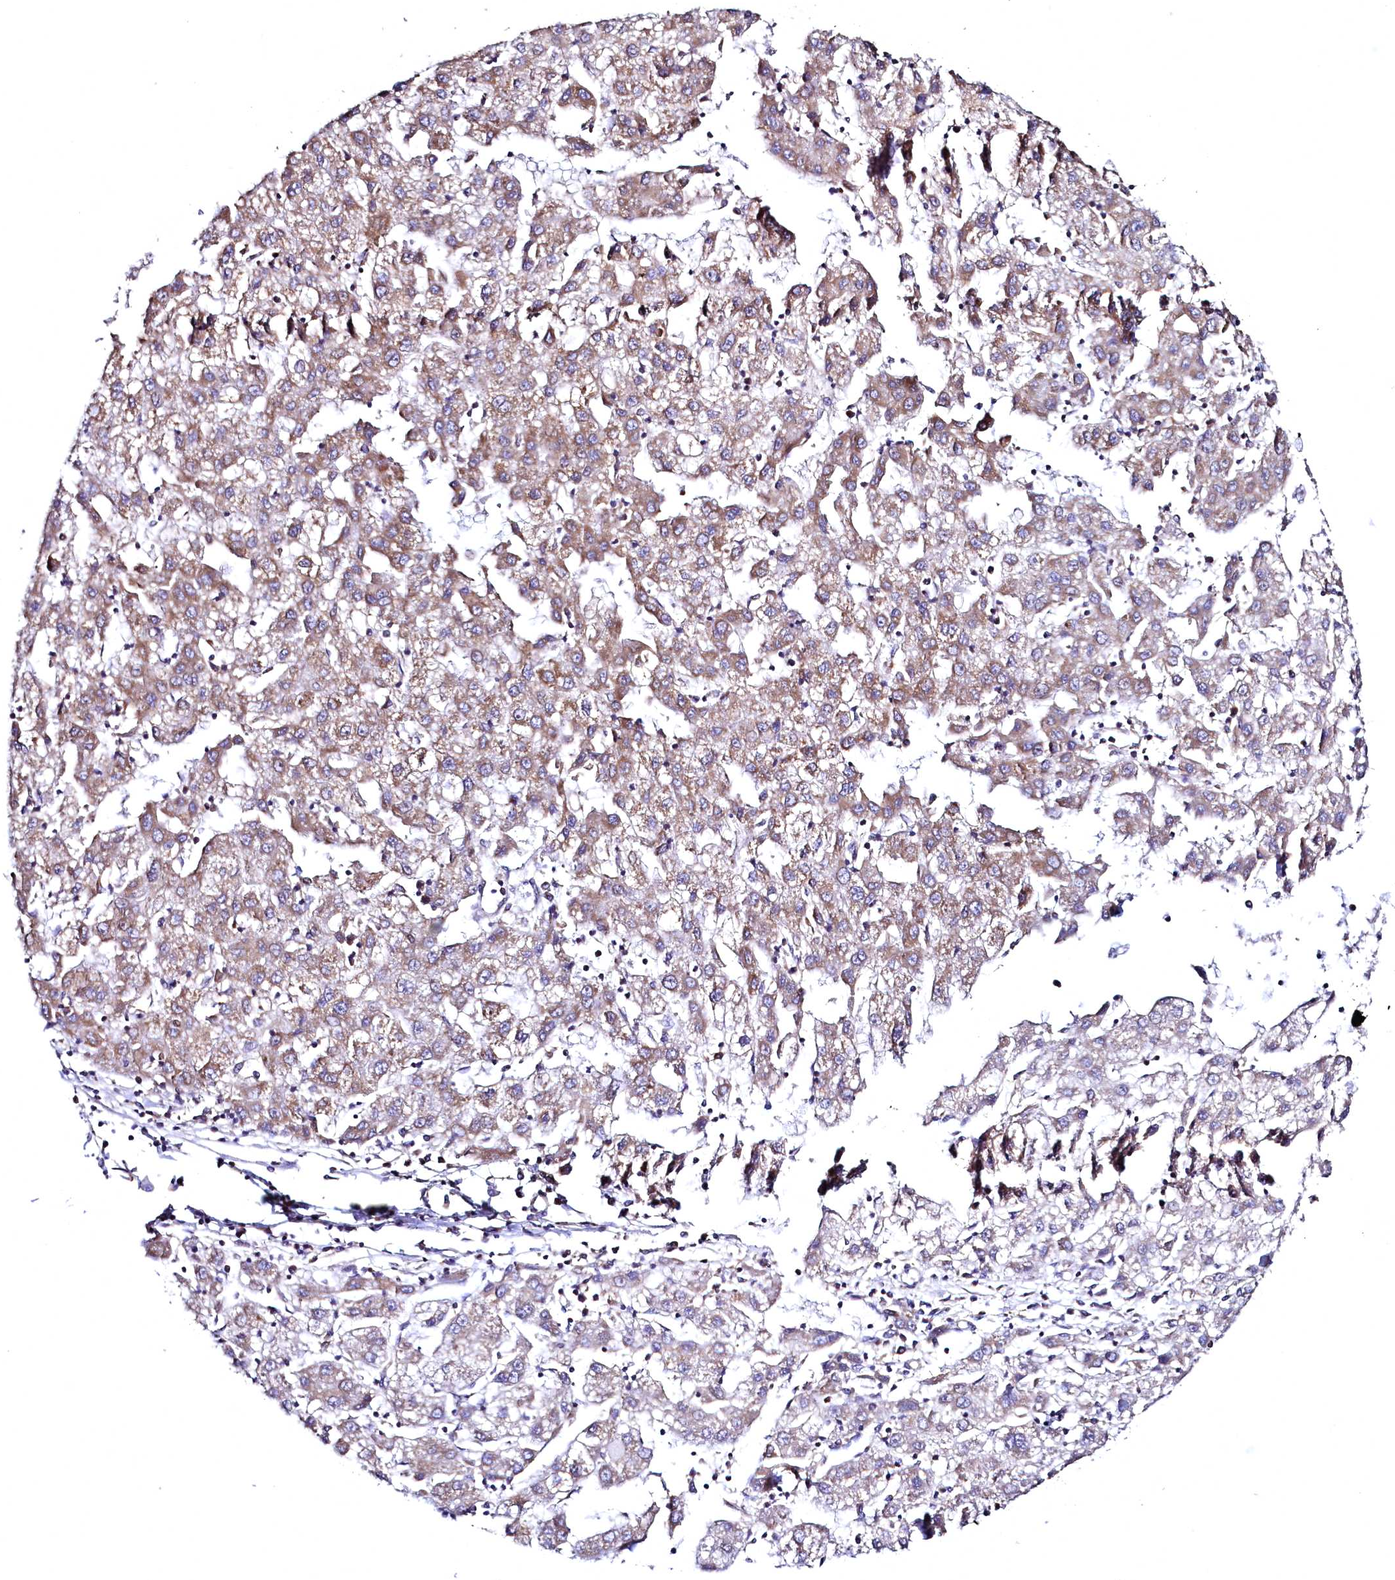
{"staining": {"intensity": "moderate", "quantity": "25%-75%", "location": "cytoplasmic/membranous"}, "tissue": "liver cancer", "cell_type": "Tumor cells", "image_type": "cancer", "snomed": [{"axis": "morphology", "description": "Carcinoma, Hepatocellular, NOS"}, {"axis": "topography", "description": "Liver"}], "caption": "This is a photomicrograph of immunohistochemistry staining of liver cancer, which shows moderate staining in the cytoplasmic/membranous of tumor cells.", "gene": "MRPL57", "patient": {"sex": "male", "age": 72}}